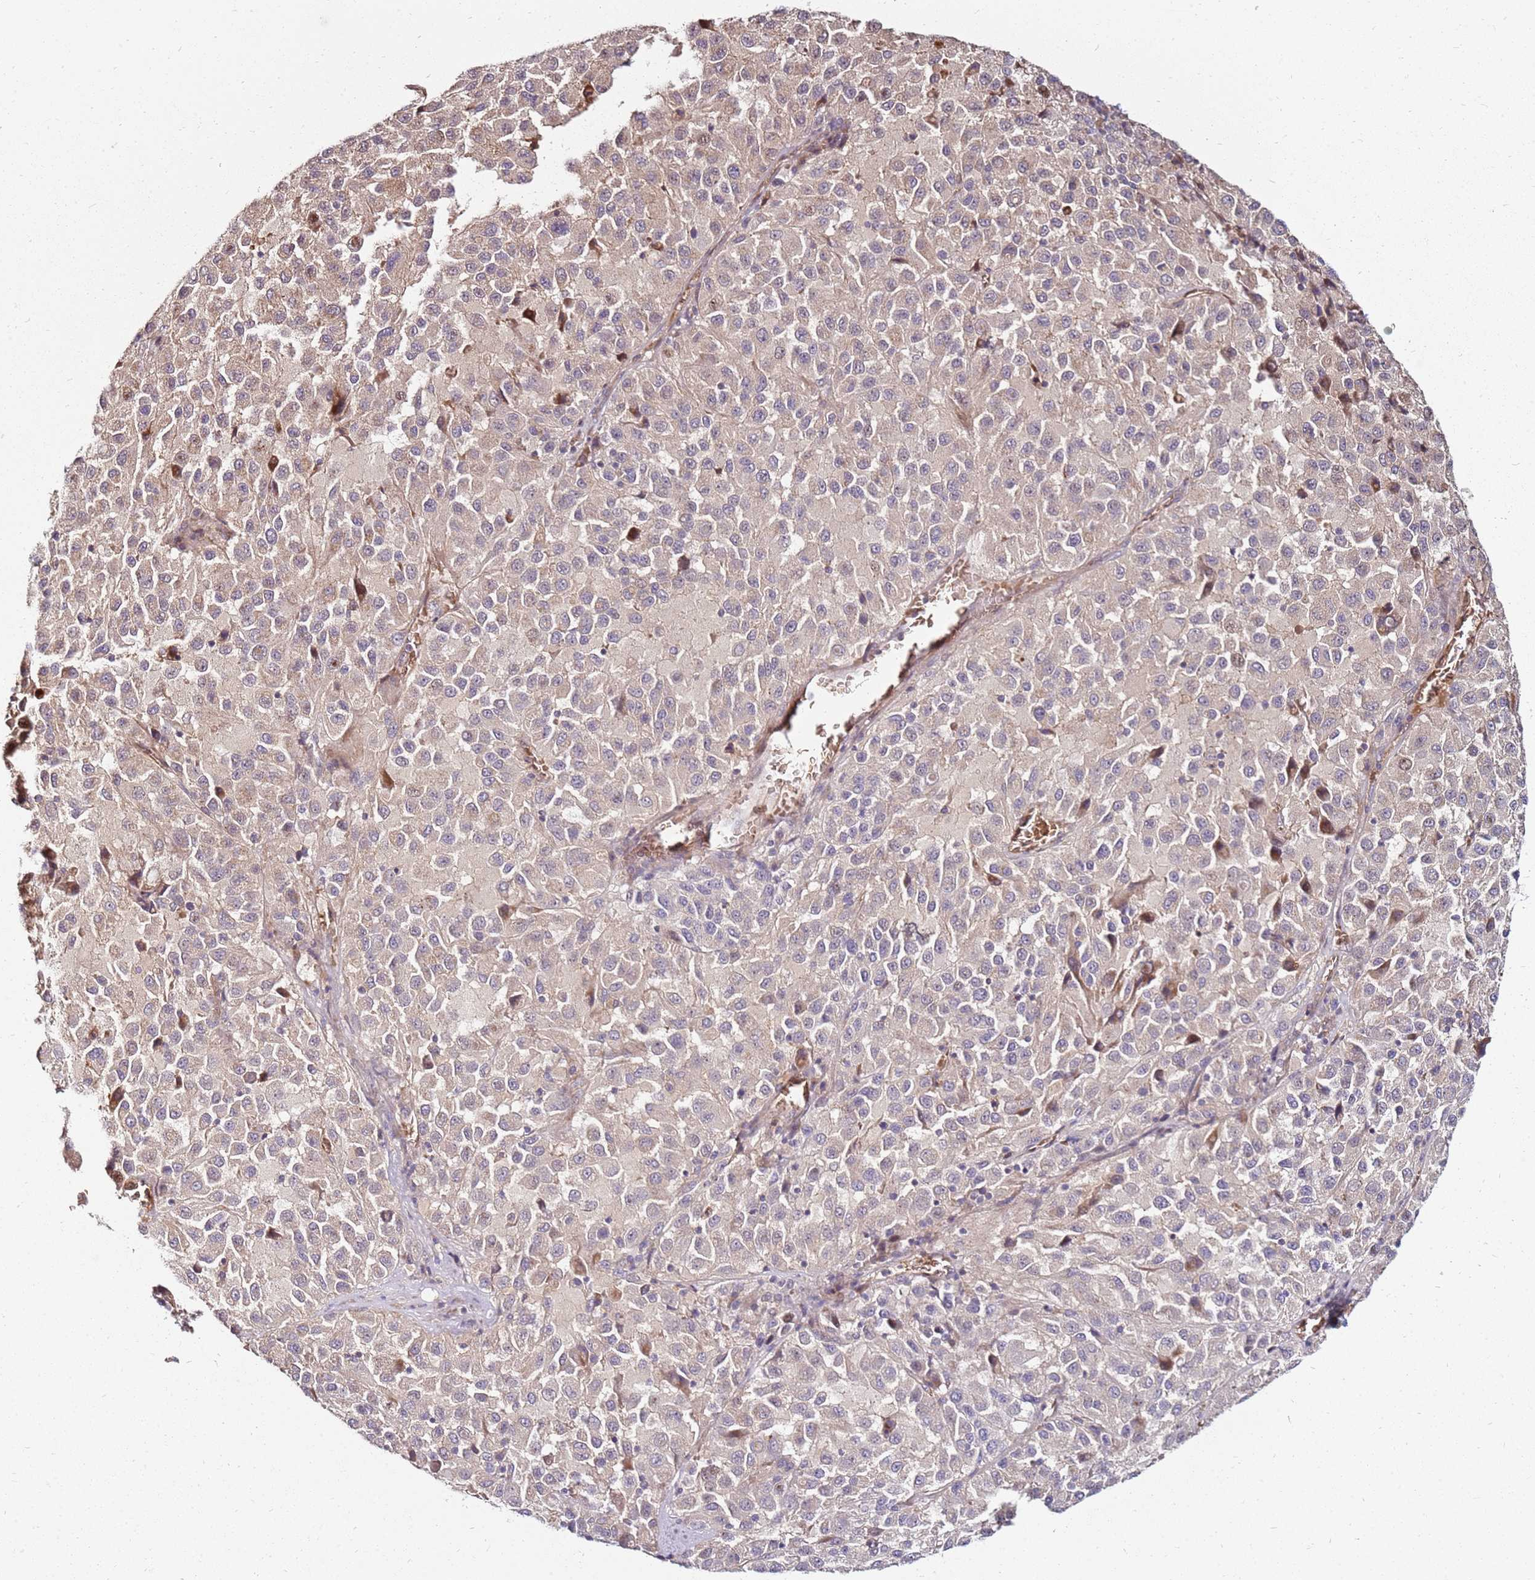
{"staining": {"intensity": "moderate", "quantity": "<25%", "location": "nuclear"}, "tissue": "melanoma", "cell_type": "Tumor cells", "image_type": "cancer", "snomed": [{"axis": "morphology", "description": "Malignant melanoma, Metastatic site"}, {"axis": "topography", "description": "Lung"}], "caption": "This is an image of IHC staining of melanoma, which shows moderate positivity in the nuclear of tumor cells.", "gene": "RNF11", "patient": {"sex": "male", "age": 64}}